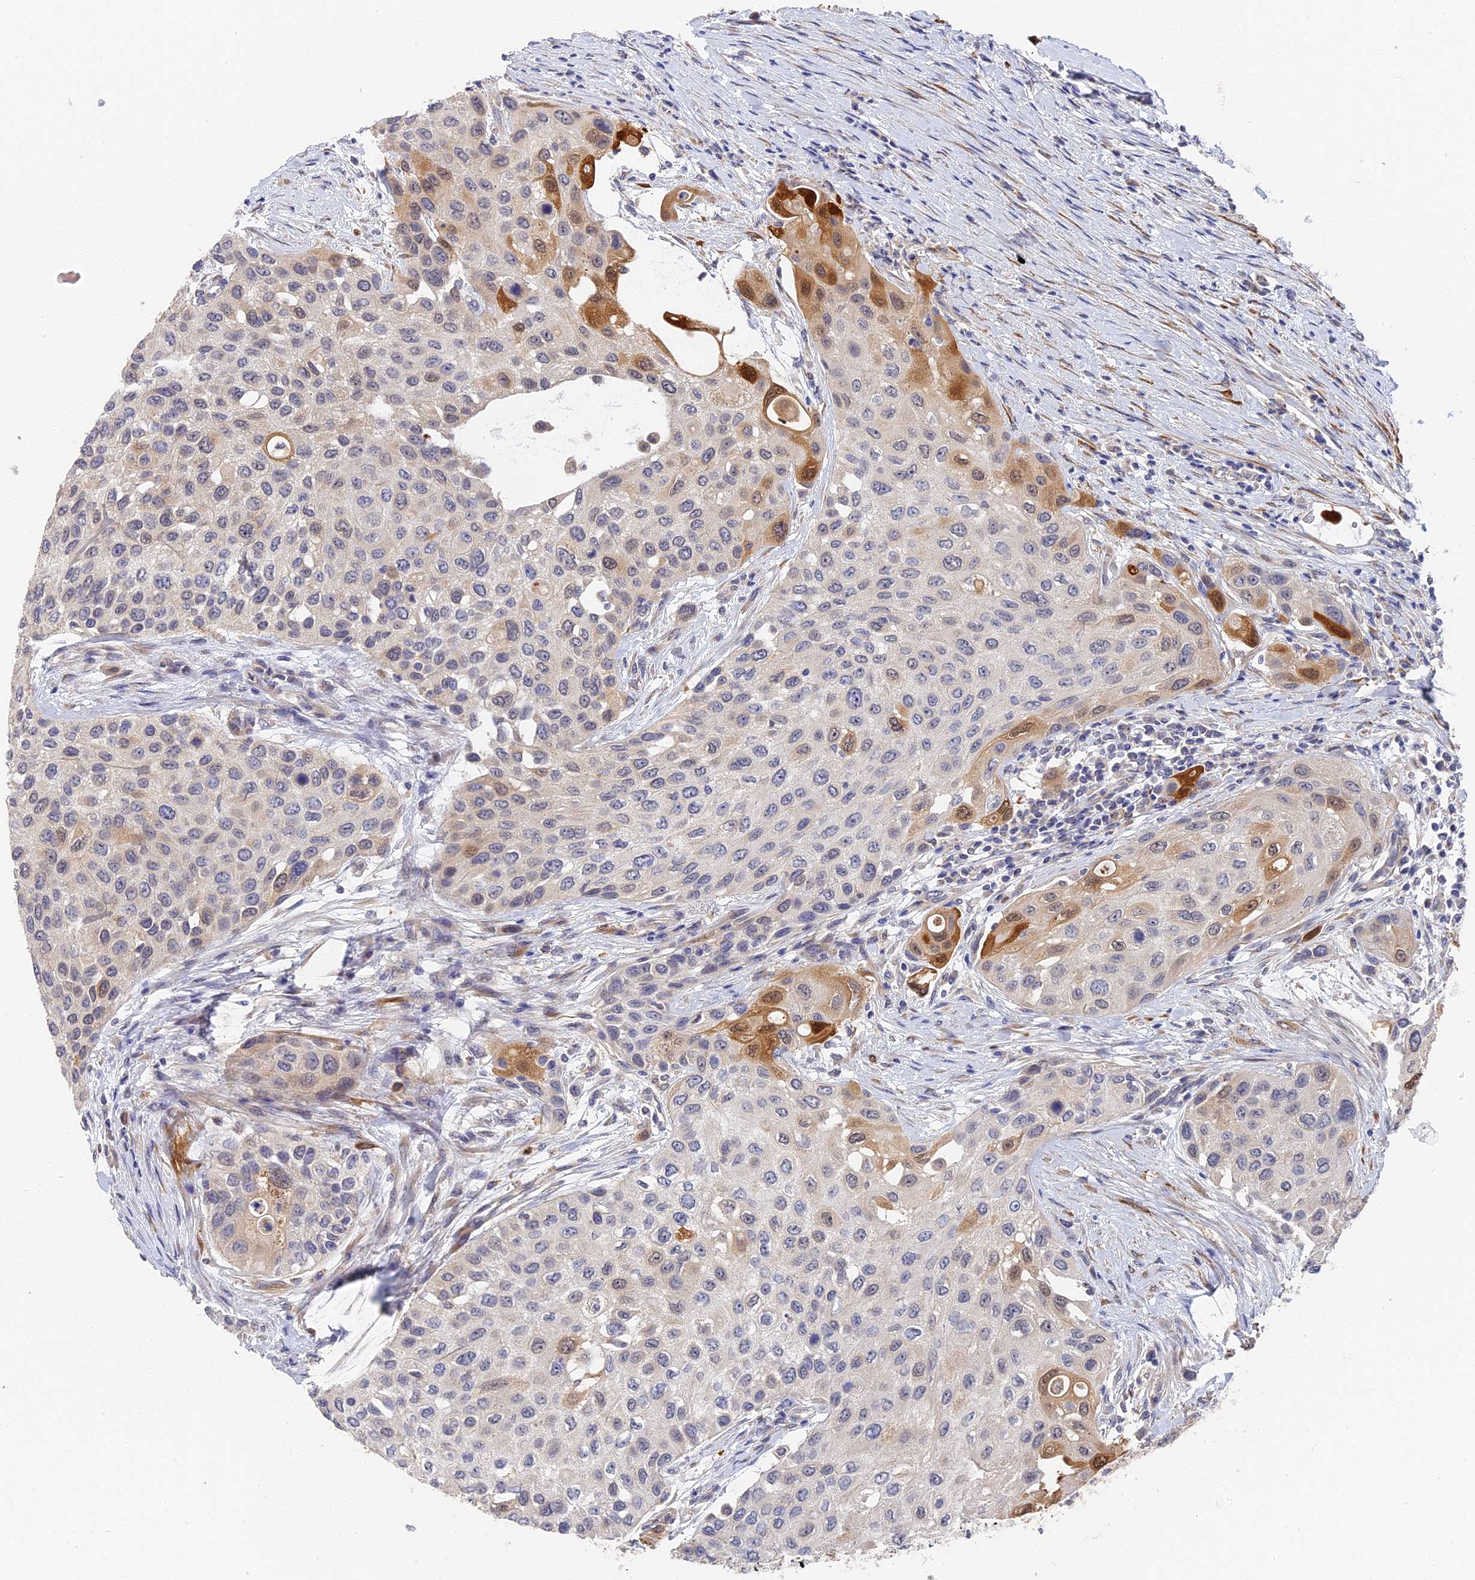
{"staining": {"intensity": "moderate", "quantity": "<25%", "location": "cytoplasmic/membranous,nuclear"}, "tissue": "urothelial cancer", "cell_type": "Tumor cells", "image_type": "cancer", "snomed": [{"axis": "morphology", "description": "Normal tissue, NOS"}, {"axis": "morphology", "description": "Urothelial carcinoma, High grade"}, {"axis": "topography", "description": "Vascular tissue"}, {"axis": "topography", "description": "Urinary bladder"}], "caption": "DAB (3,3'-diaminobenzidine) immunohistochemical staining of urothelial cancer reveals moderate cytoplasmic/membranous and nuclear protein positivity in about <25% of tumor cells. (Brightfield microscopy of DAB IHC at high magnification).", "gene": "CCDC113", "patient": {"sex": "female", "age": 56}}